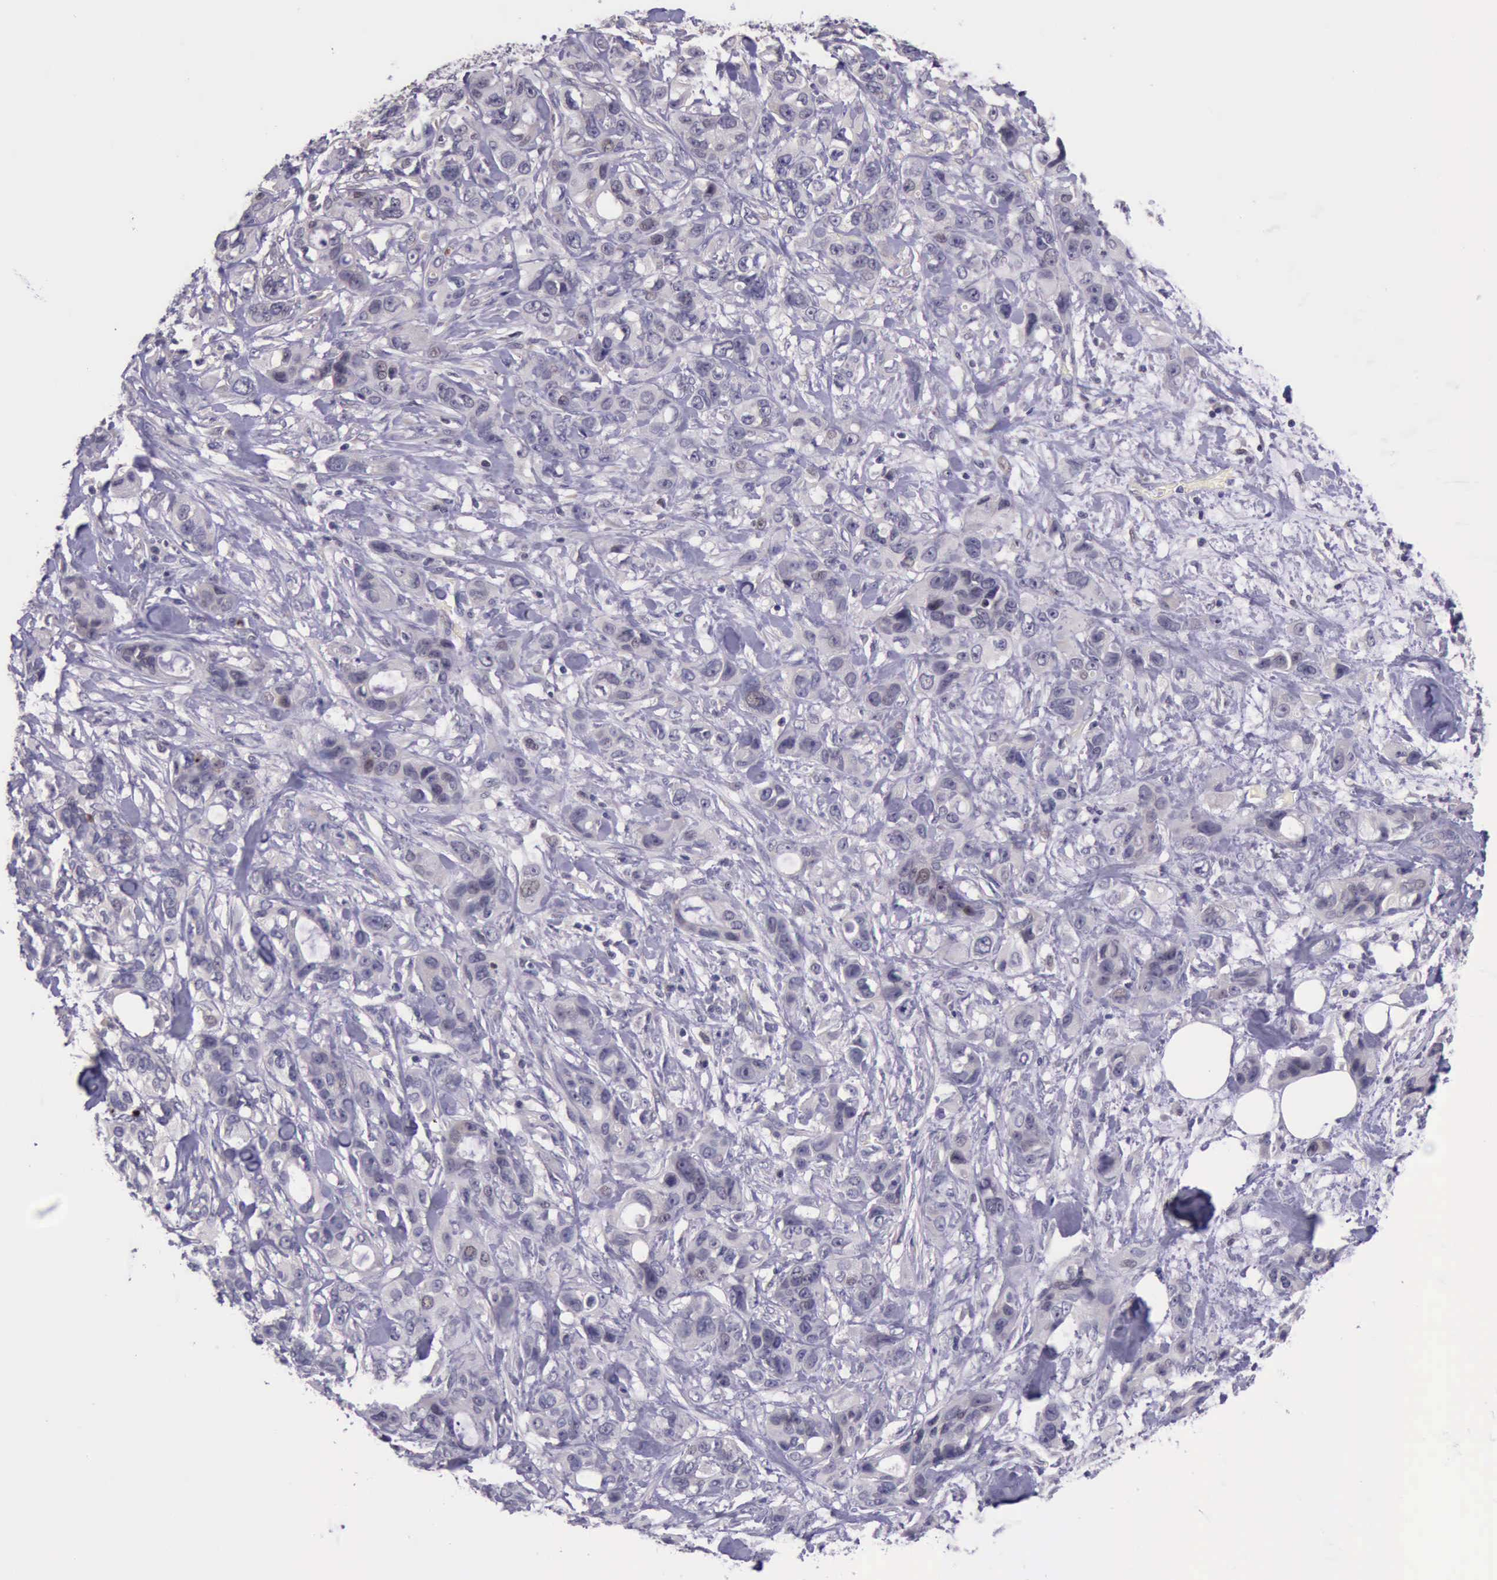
{"staining": {"intensity": "negative", "quantity": "none", "location": "none"}, "tissue": "stomach cancer", "cell_type": "Tumor cells", "image_type": "cancer", "snomed": [{"axis": "morphology", "description": "Adenocarcinoma, NOS"}, {"axis": "topography", "description": "Stomach, upper"}], "caption": "DAB (3,3'-diaminobenzidine) immunohistochemical staining of human stomach adenocarcinoma displays no significant staining in tumor cells.", "gene": "PARP1", "patient": {"sex": "male", "age": 47}}